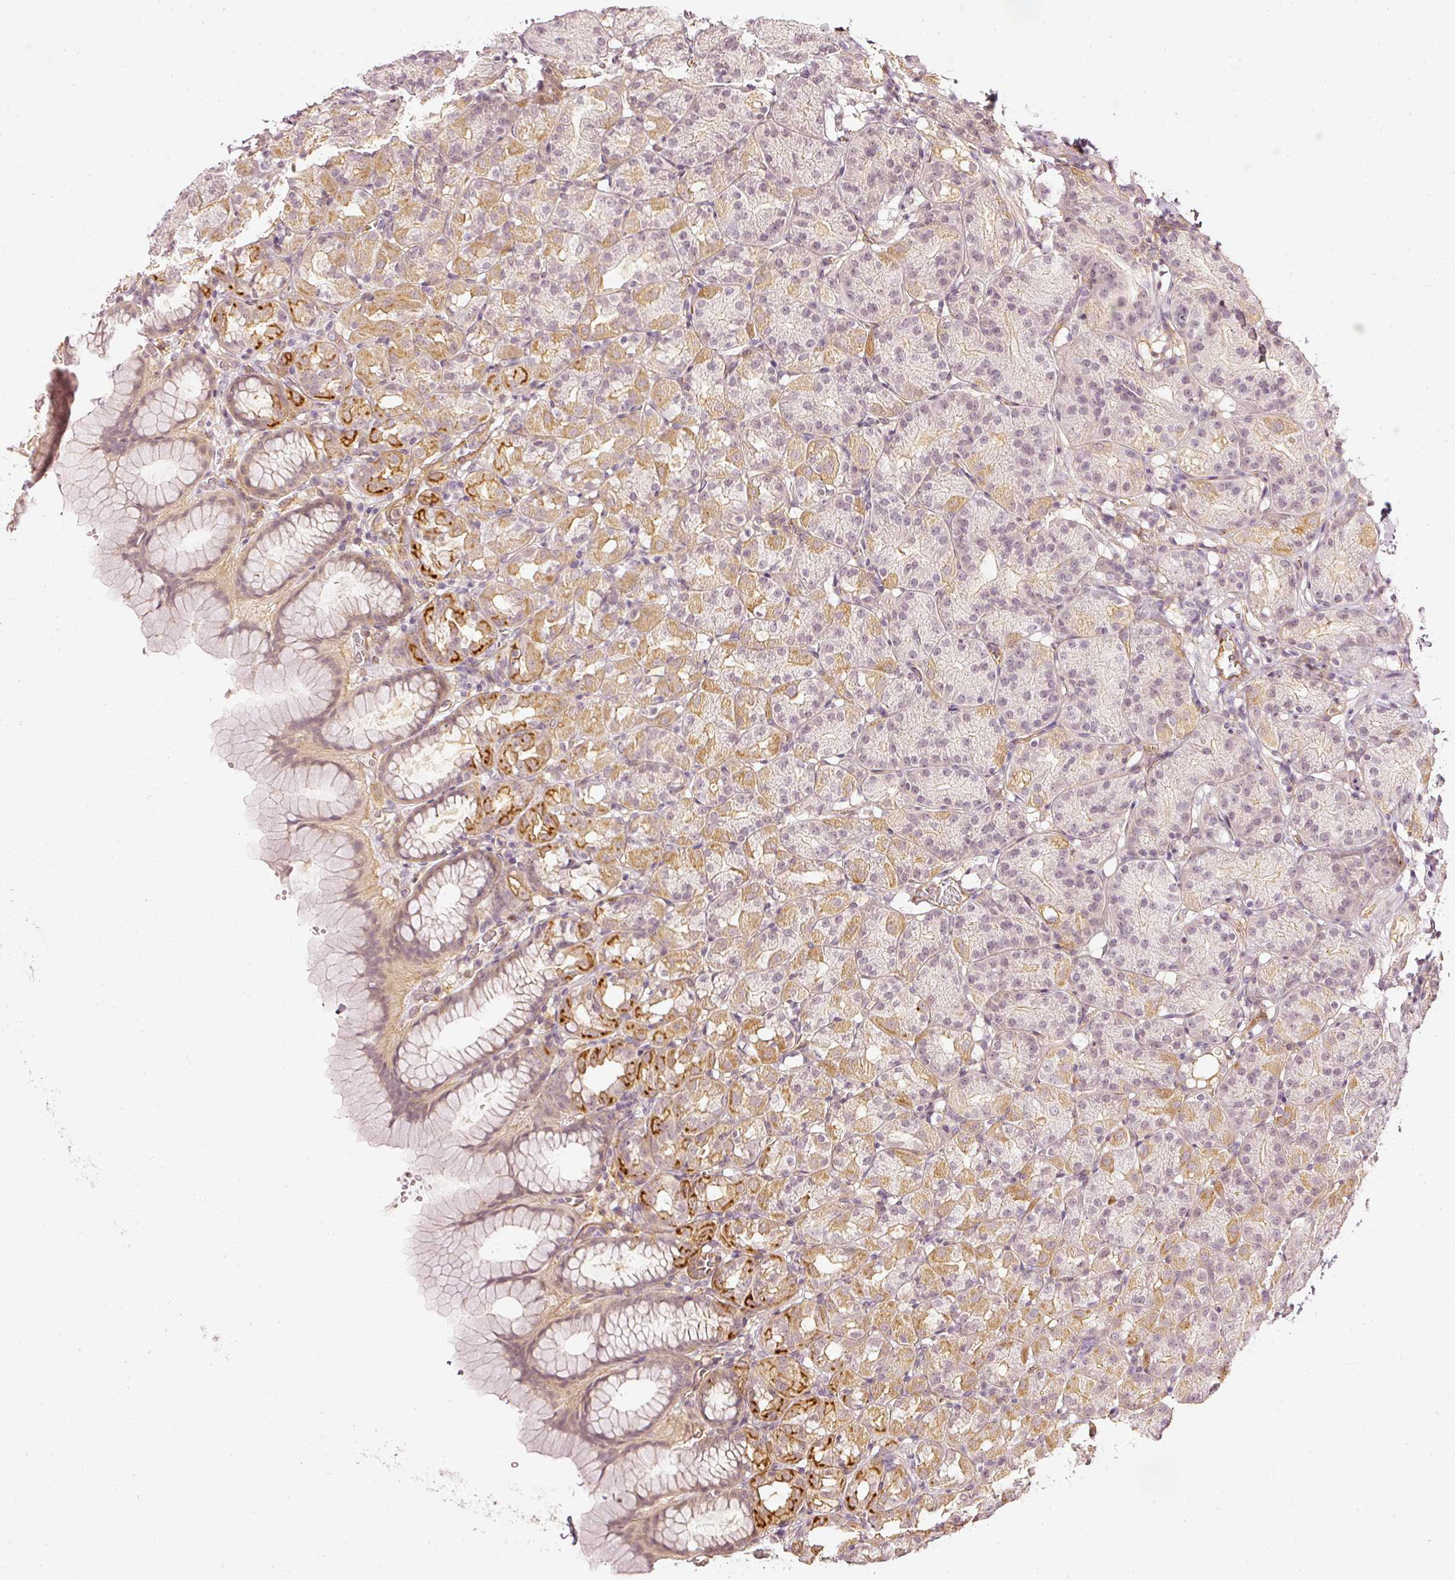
{"staining": {"intensity": "strong", "quantity": "<25%", "location": "cytoplasmic/membranous"}, "tissue": "stomach", "cell_type": "Glandular cells", "image_type": "normal", "snomed": [{"axis": "morphology", "description": "Normal tissue, NOS"}, {"axis": "topography", "description": "Stomach, upper"}], "caption": "This photomicrograph demonstrates immunohistochemistry staining of unremarkable human stomach, with medium strong cytoplasmic/membranous expression in about <25% of glandular cells.", "gene": "DRD2", "patient": {"sex": "female", "age": 81}}